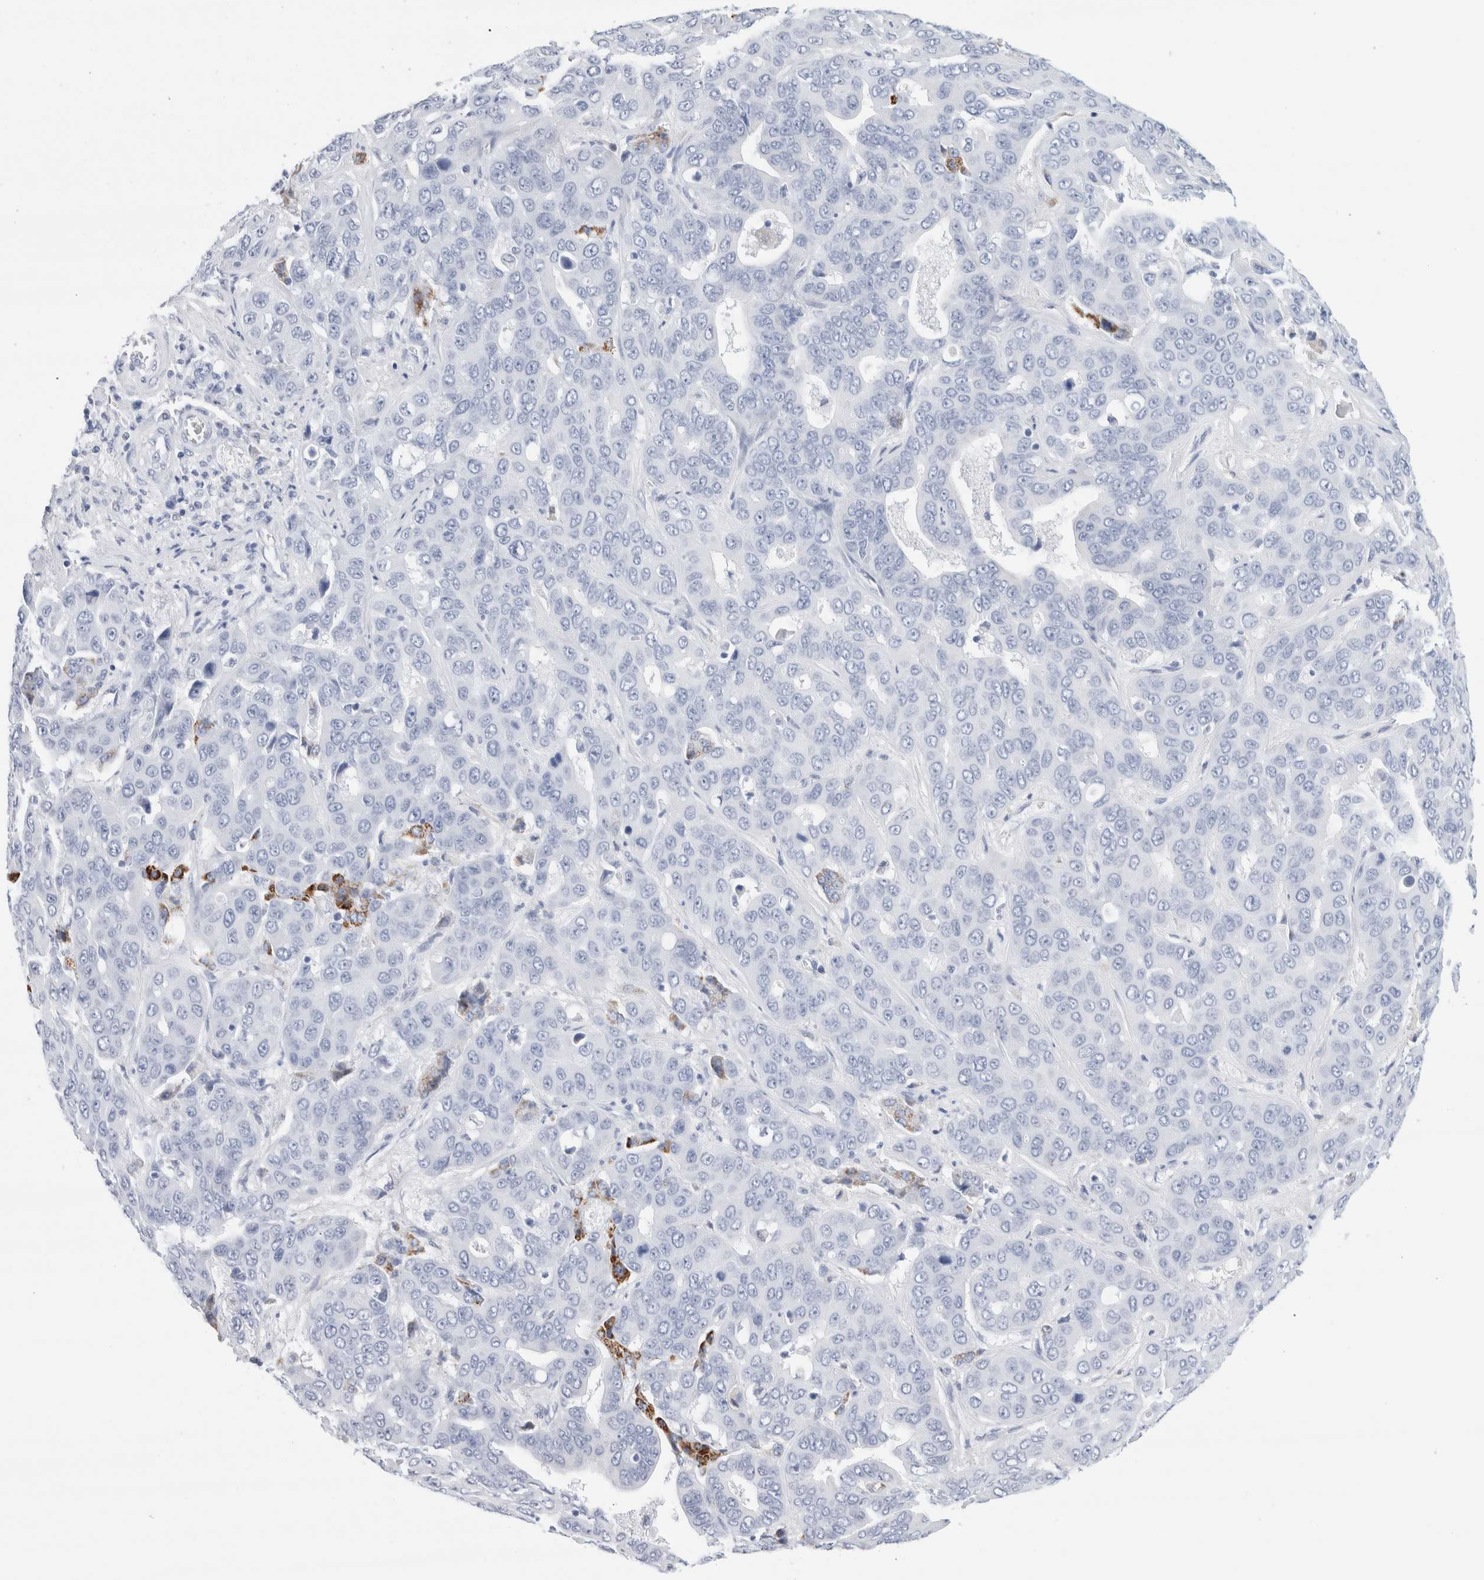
{"staining": {"intensity": "negative", "quantity": "none", "location": "none"}, "tissue": "liver cancer", "cell_type": "Tumor cells", "image_type": "cancer", "snomed": [{"axis": "morphology", "description": "Cholangiocarcinoma"}, {"axis": "topography", "description": "Liver"}], "caption": "IHC histopathology image of liver cancer stained for a protein (brown), which shows no staining in tumor cells.", "gene": "ECHDC2", "patient": {"sex": "female", "age": 52}}